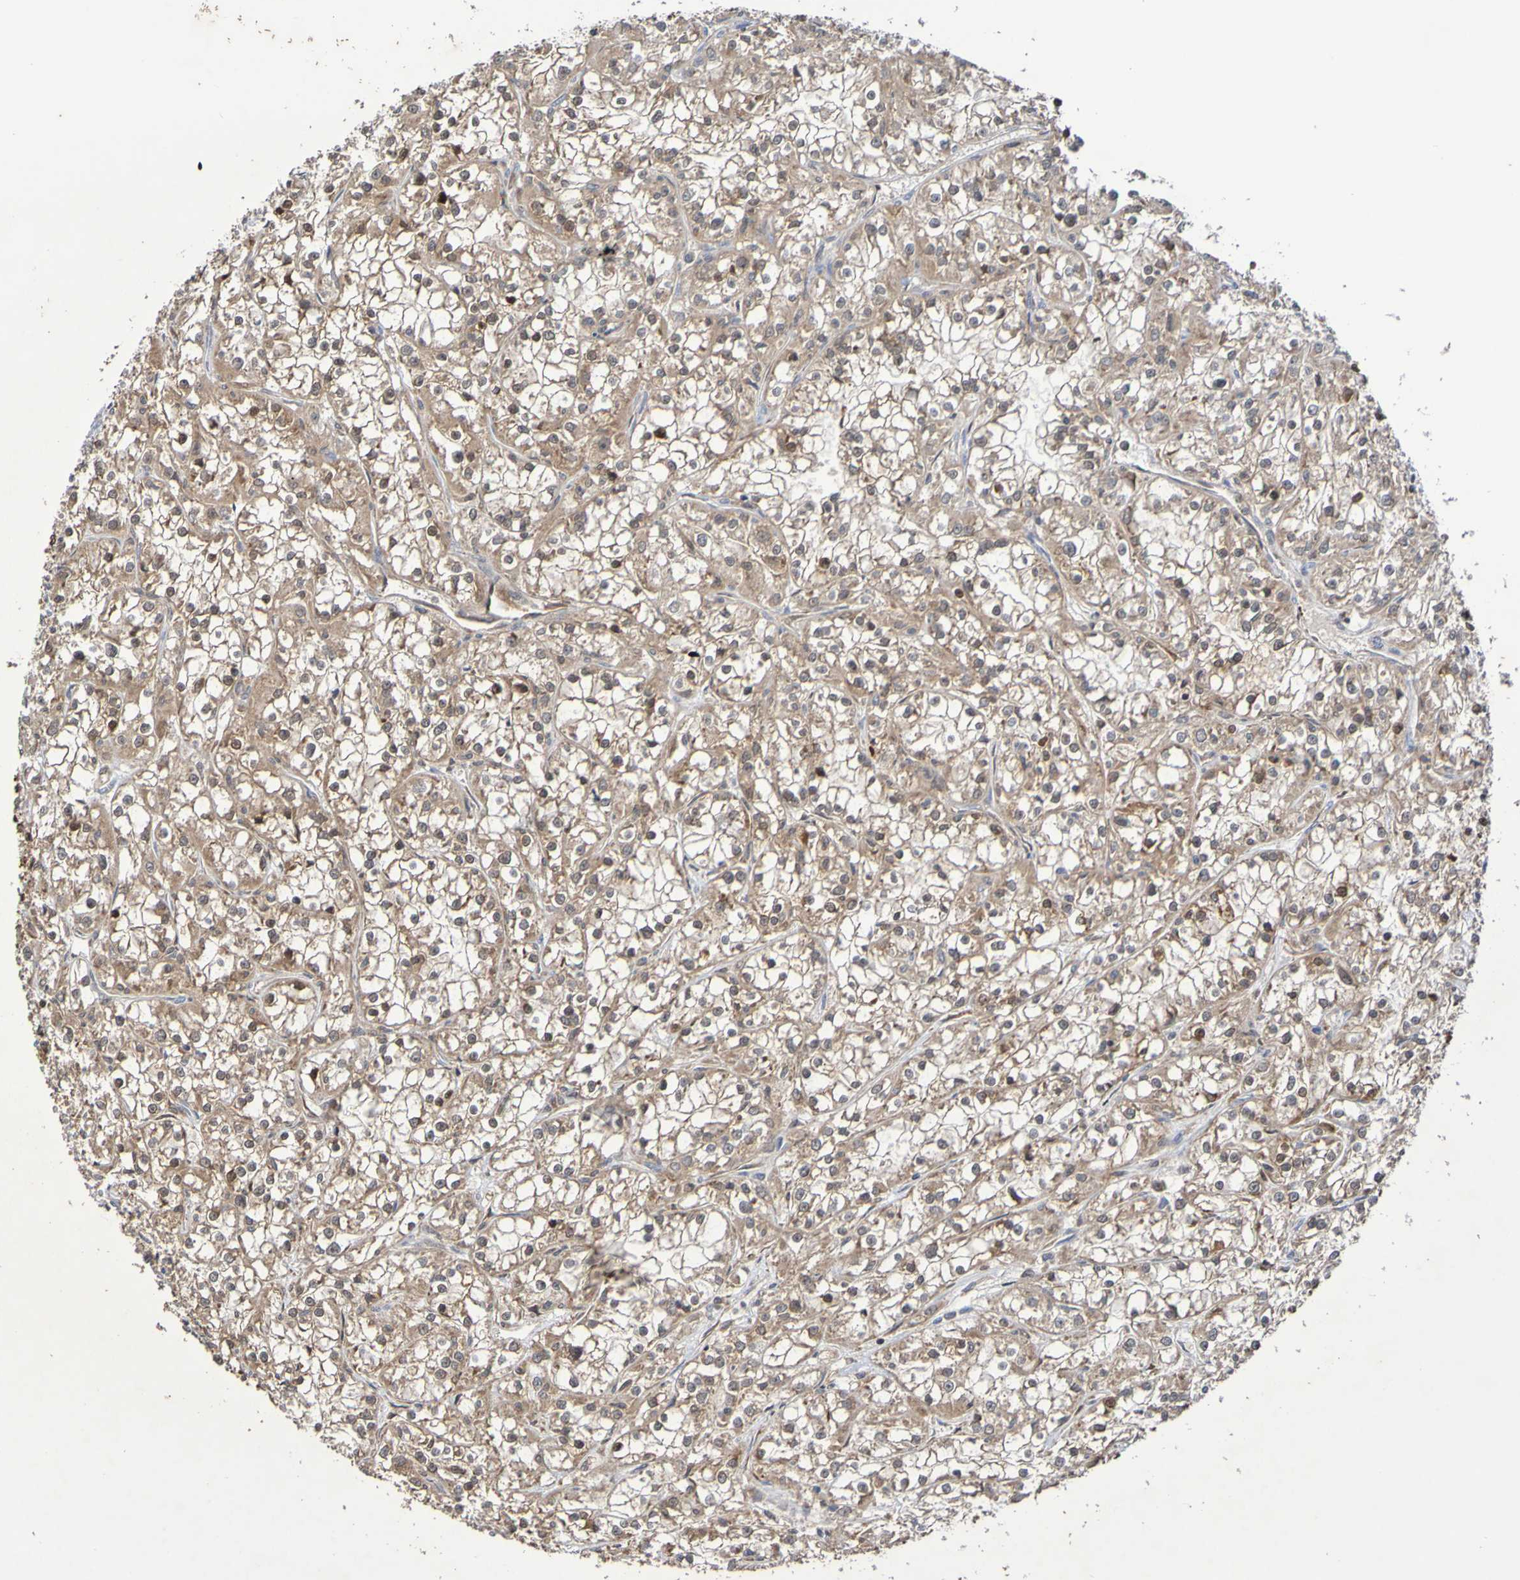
{"staining": {"intensity": "moderate", "quantity": ">75%", "location": "cytoplasmic/membranous"}, "tissue": "renal cancer", "cell_type": "Tumor cells", "image_type": "cancer", "snomed": [{"axis": "morphology", "description": "Adenocarcinoma, NOS"}, {"axis": "topography", "description": "Kidney"}], "caption": "Immunohistochemical staining of adenocarcinoma (renal) exhibits medium levels of moderate cytoplasmic/membranous staining in about >75% of tumor cells.", "gene": "C3orf18", "patient": {"sex": "female", "age": 52}}